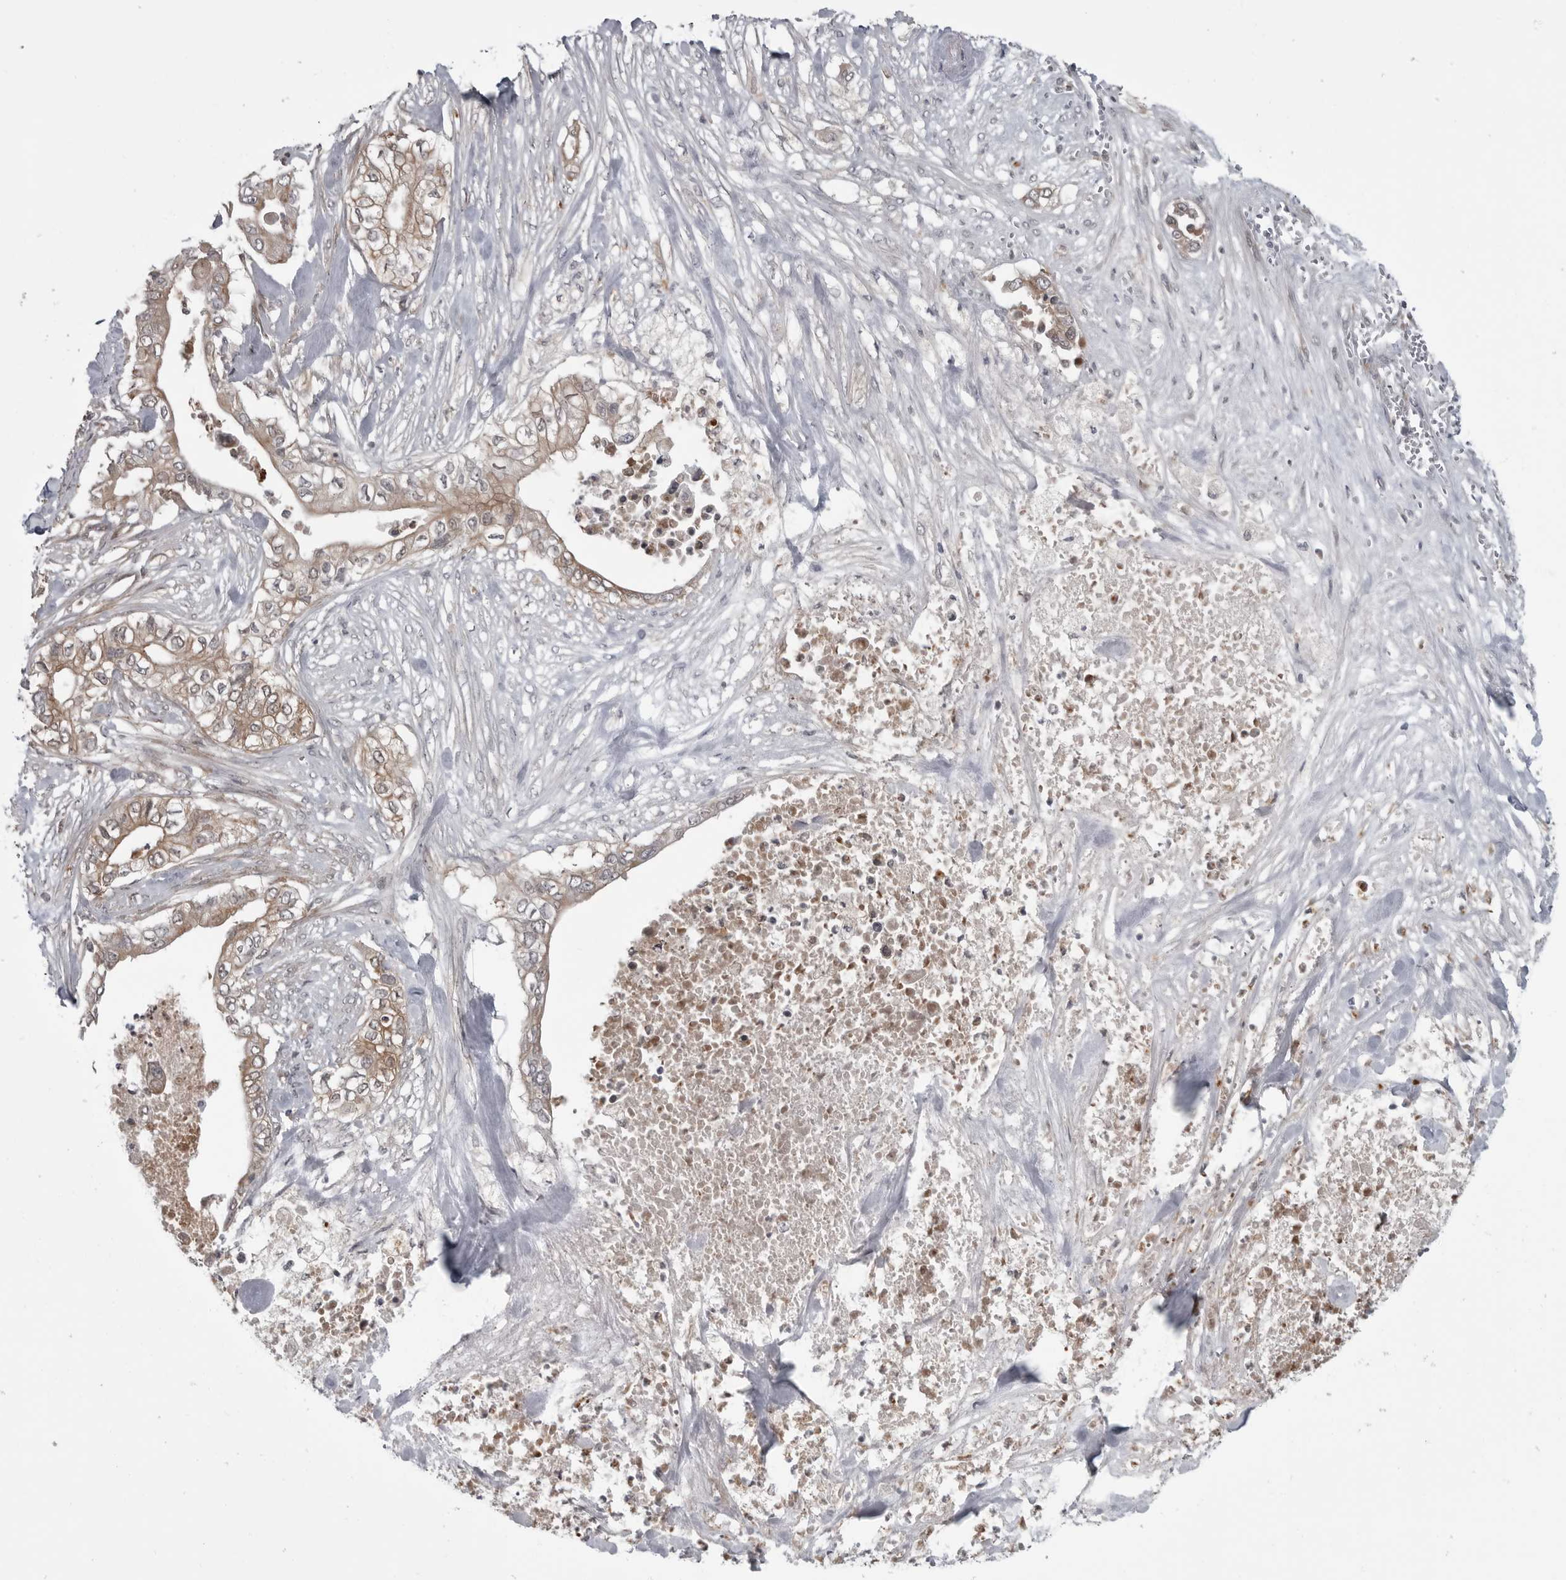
{"staining": {"intensity": "moderate", "quantity": ">75%", "location": "cytoplasmic/membranous"}, "tissue": "pancreatic cancer", "cell_type": "Tumor cells", "image_type": "cancer", "snomed": [{"axis": "morphology", "description": "Adenocarcinoma, NOS"}, {"axis": "topography", "description": "Pancreas"}], "caption": "Immunohistochemistry (IHC) (DAB) staining of adenocarcinoma (pancreatic) shows moderate cytoplasmic/membranous protein positivity in approximately >75% of tumor cells. (IHC, brightfield microscopy, high magnification).", "gene": "FAAP100", "patient": {"sex": "female", "age": 78}}